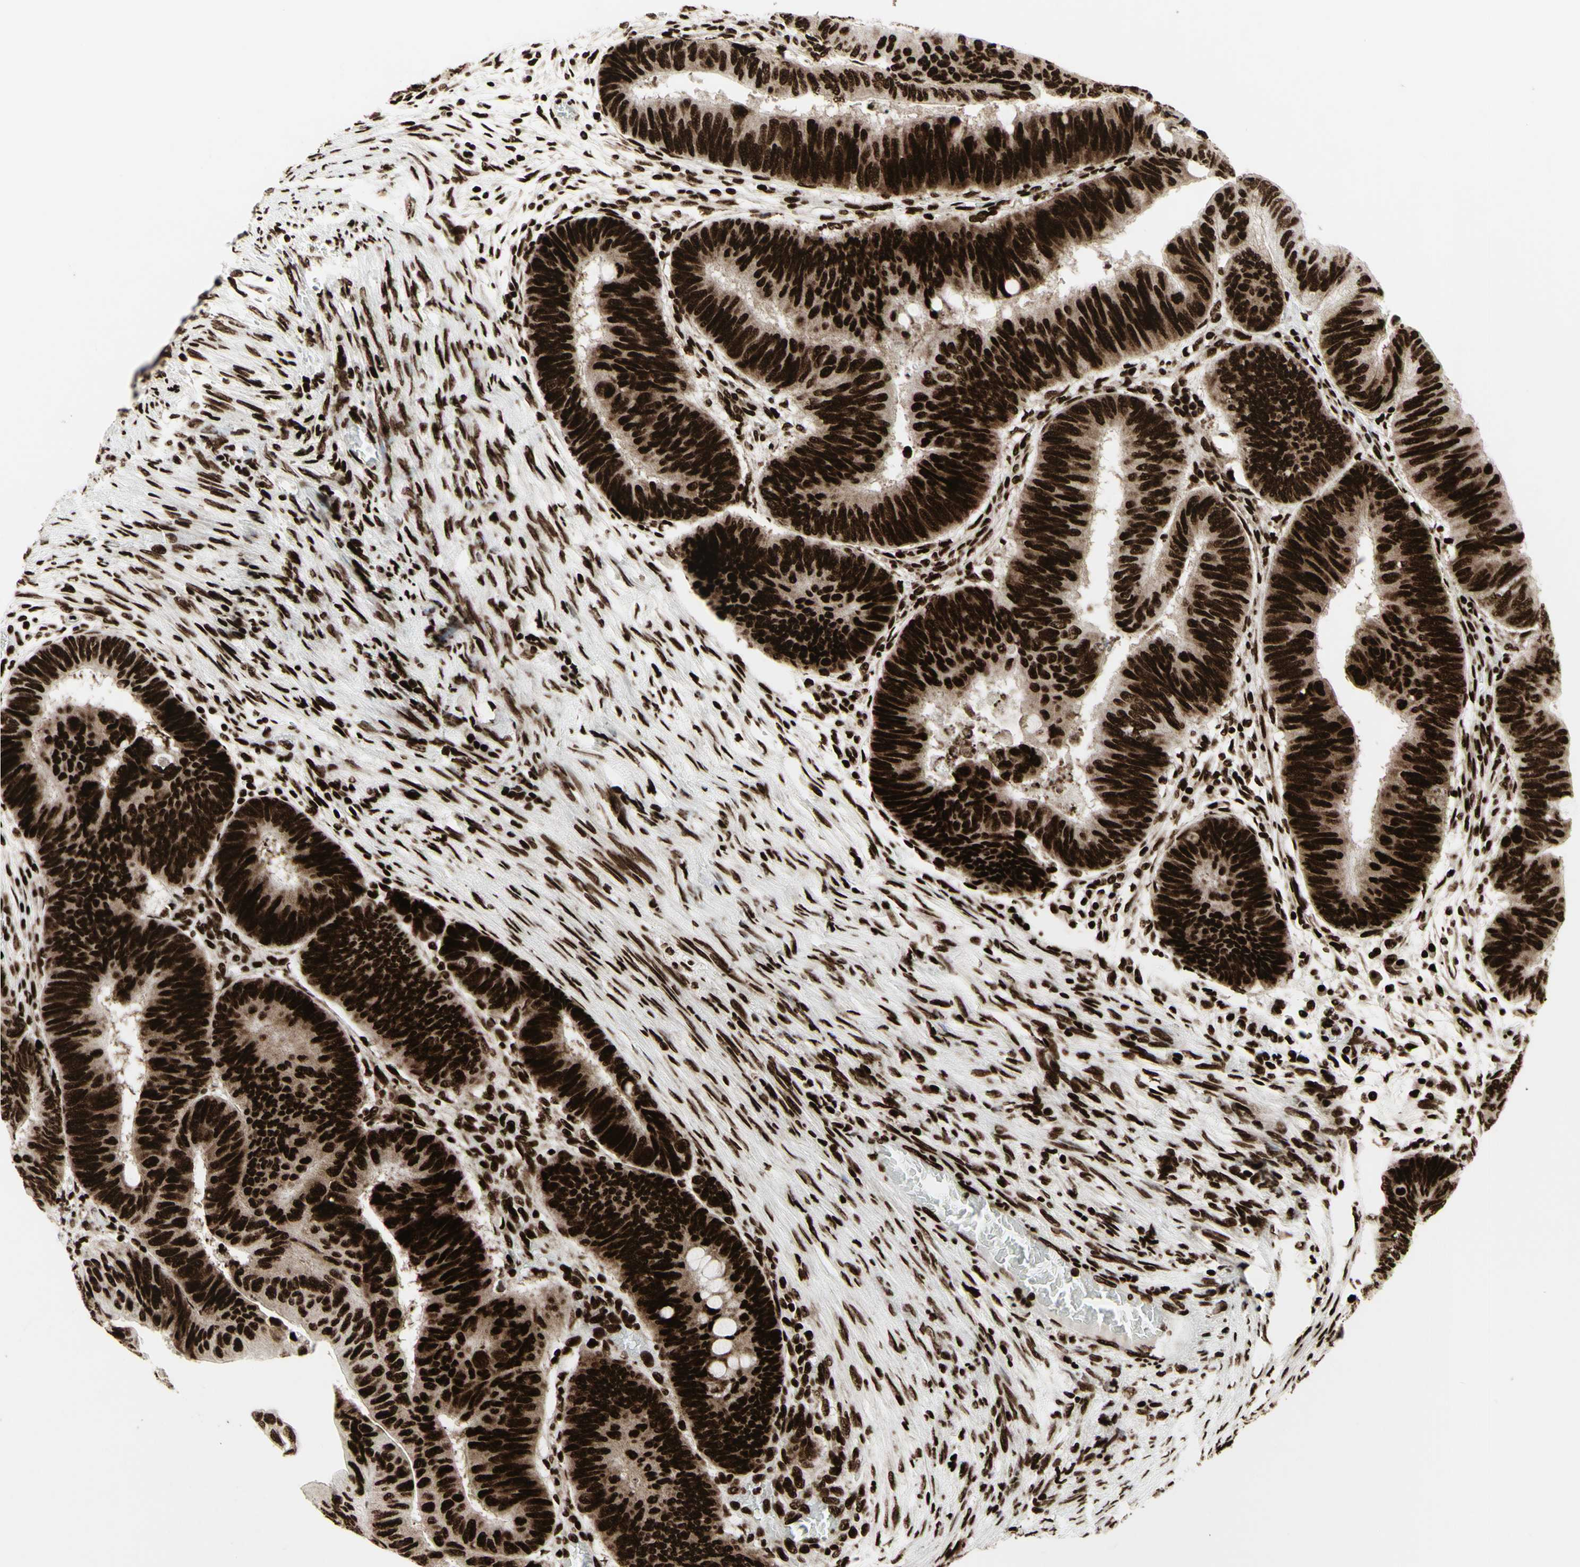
{"staining": {"intensity": "strong", "quantity": ">75%", "location": "nuclear"}, "tissue": "colorectal cancer", "cell_type": "Tumor cells", "image_type": "cancer", "snomed": [{"axis": "morphology", "description": "Normal tissue, NOS"}, {"axis": "morphology", "description": "Adenocarcinoma, NOS"}, {"axis": "topography", "description": "Rectum"}, {"axis": "topography", "description": "Peripheral nerve tissue"}], "caption": "DAB immunohistochemical staining of human colorectal cancer shows strong nuclear protein staining in approximately >75% of tumor cells.", "gene": "U2AF2", "patient": {"sex": "male", "age": 92}}